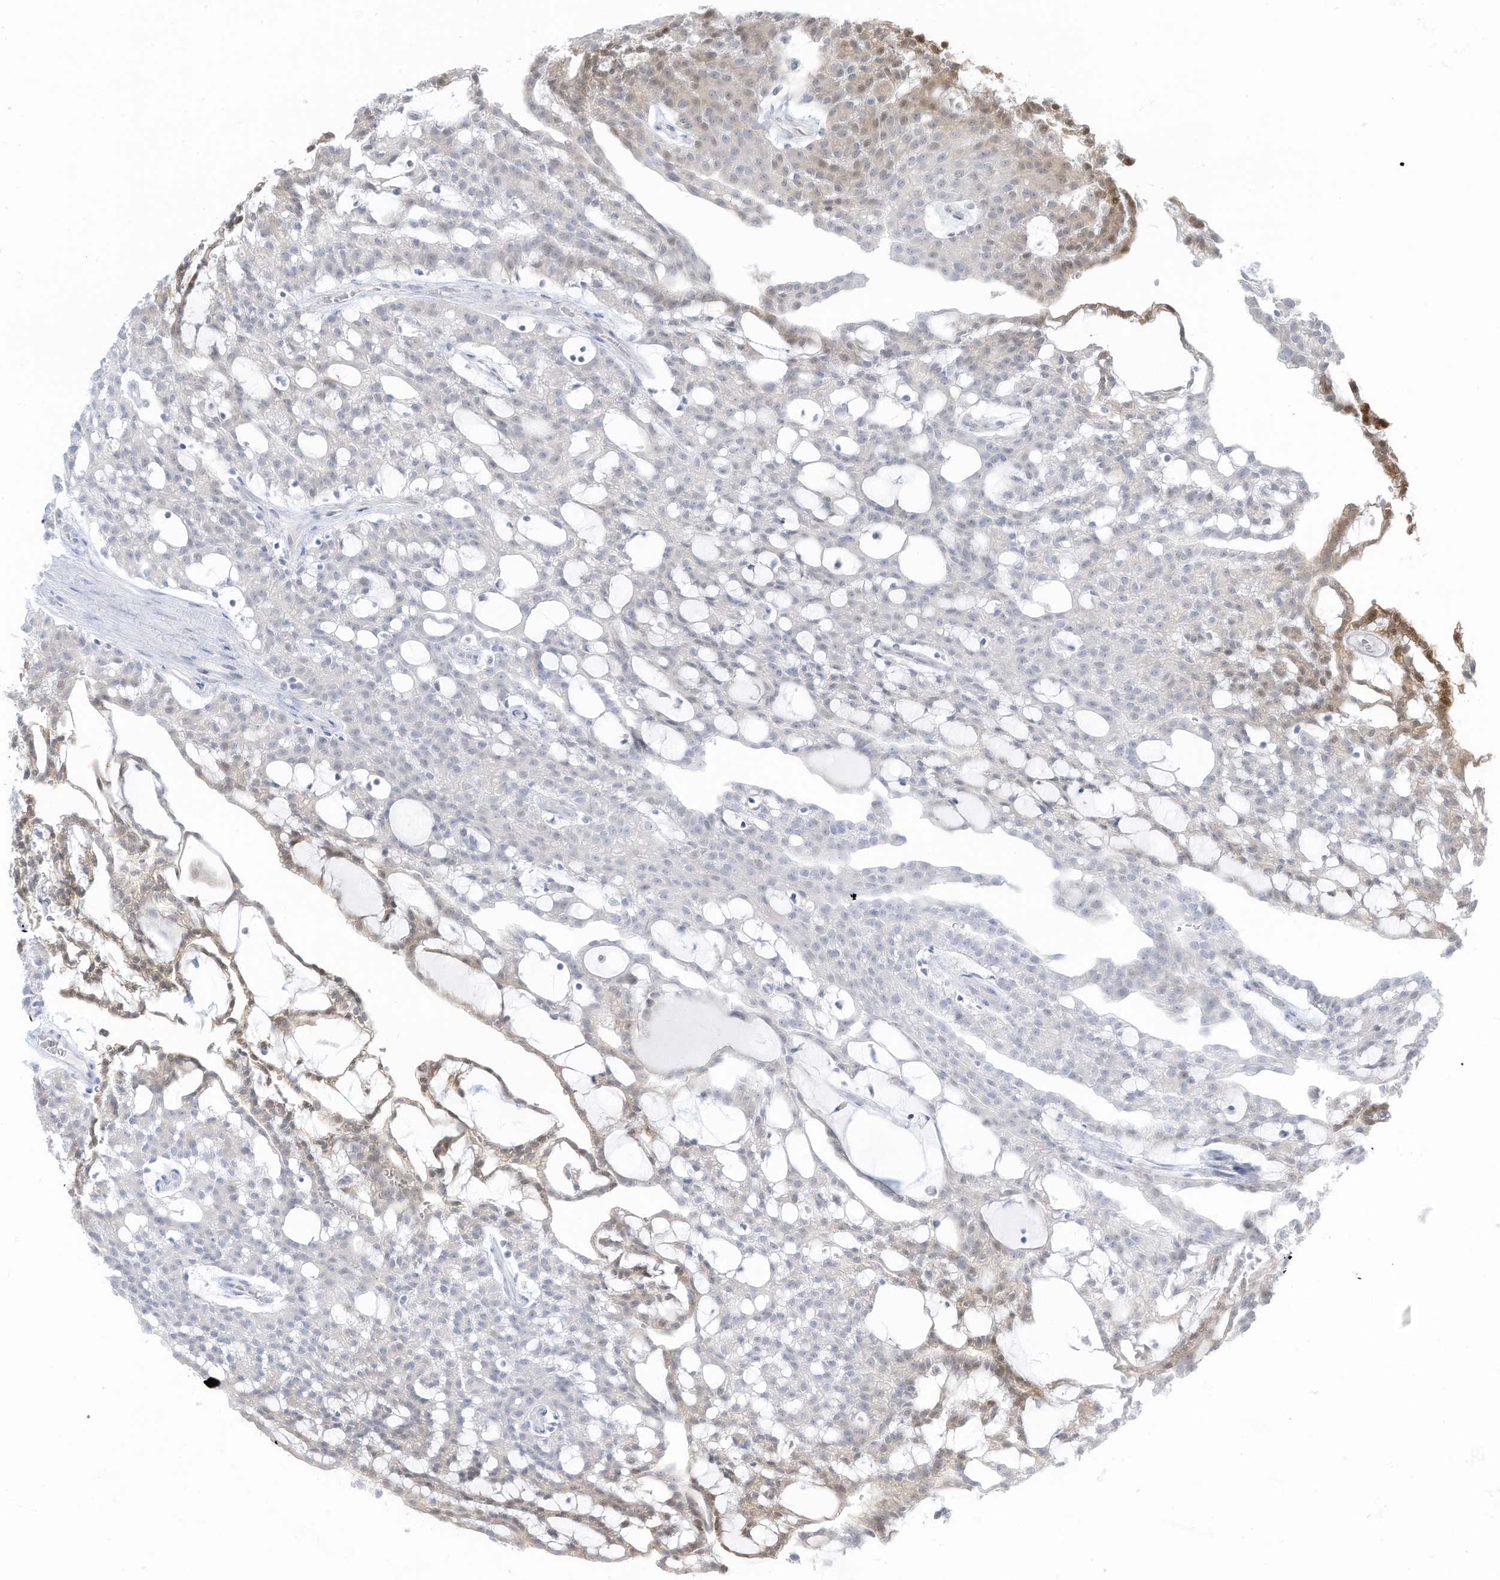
{"staining": {"intensity": "weak", "quantity": "<25%", "location": "cytoplasmic/membranous,nuclear"}, "tissue": "renal cancer", "cell_type": "Tumor cells", "image_type": "cancer", "snomed": [{"axis": "morphology", "description": "Adenocarcinoma, NOS"}, {"axis": "topography", "description": "Kidney"}], "caption": "IHC micrograph of human adenocarcinoma (renal) stained for a protein (brown), which demonstrates no positivity in tumor cells.", "gene": "ASPRV1", "patient": {"sex": "male", "age": 63}}